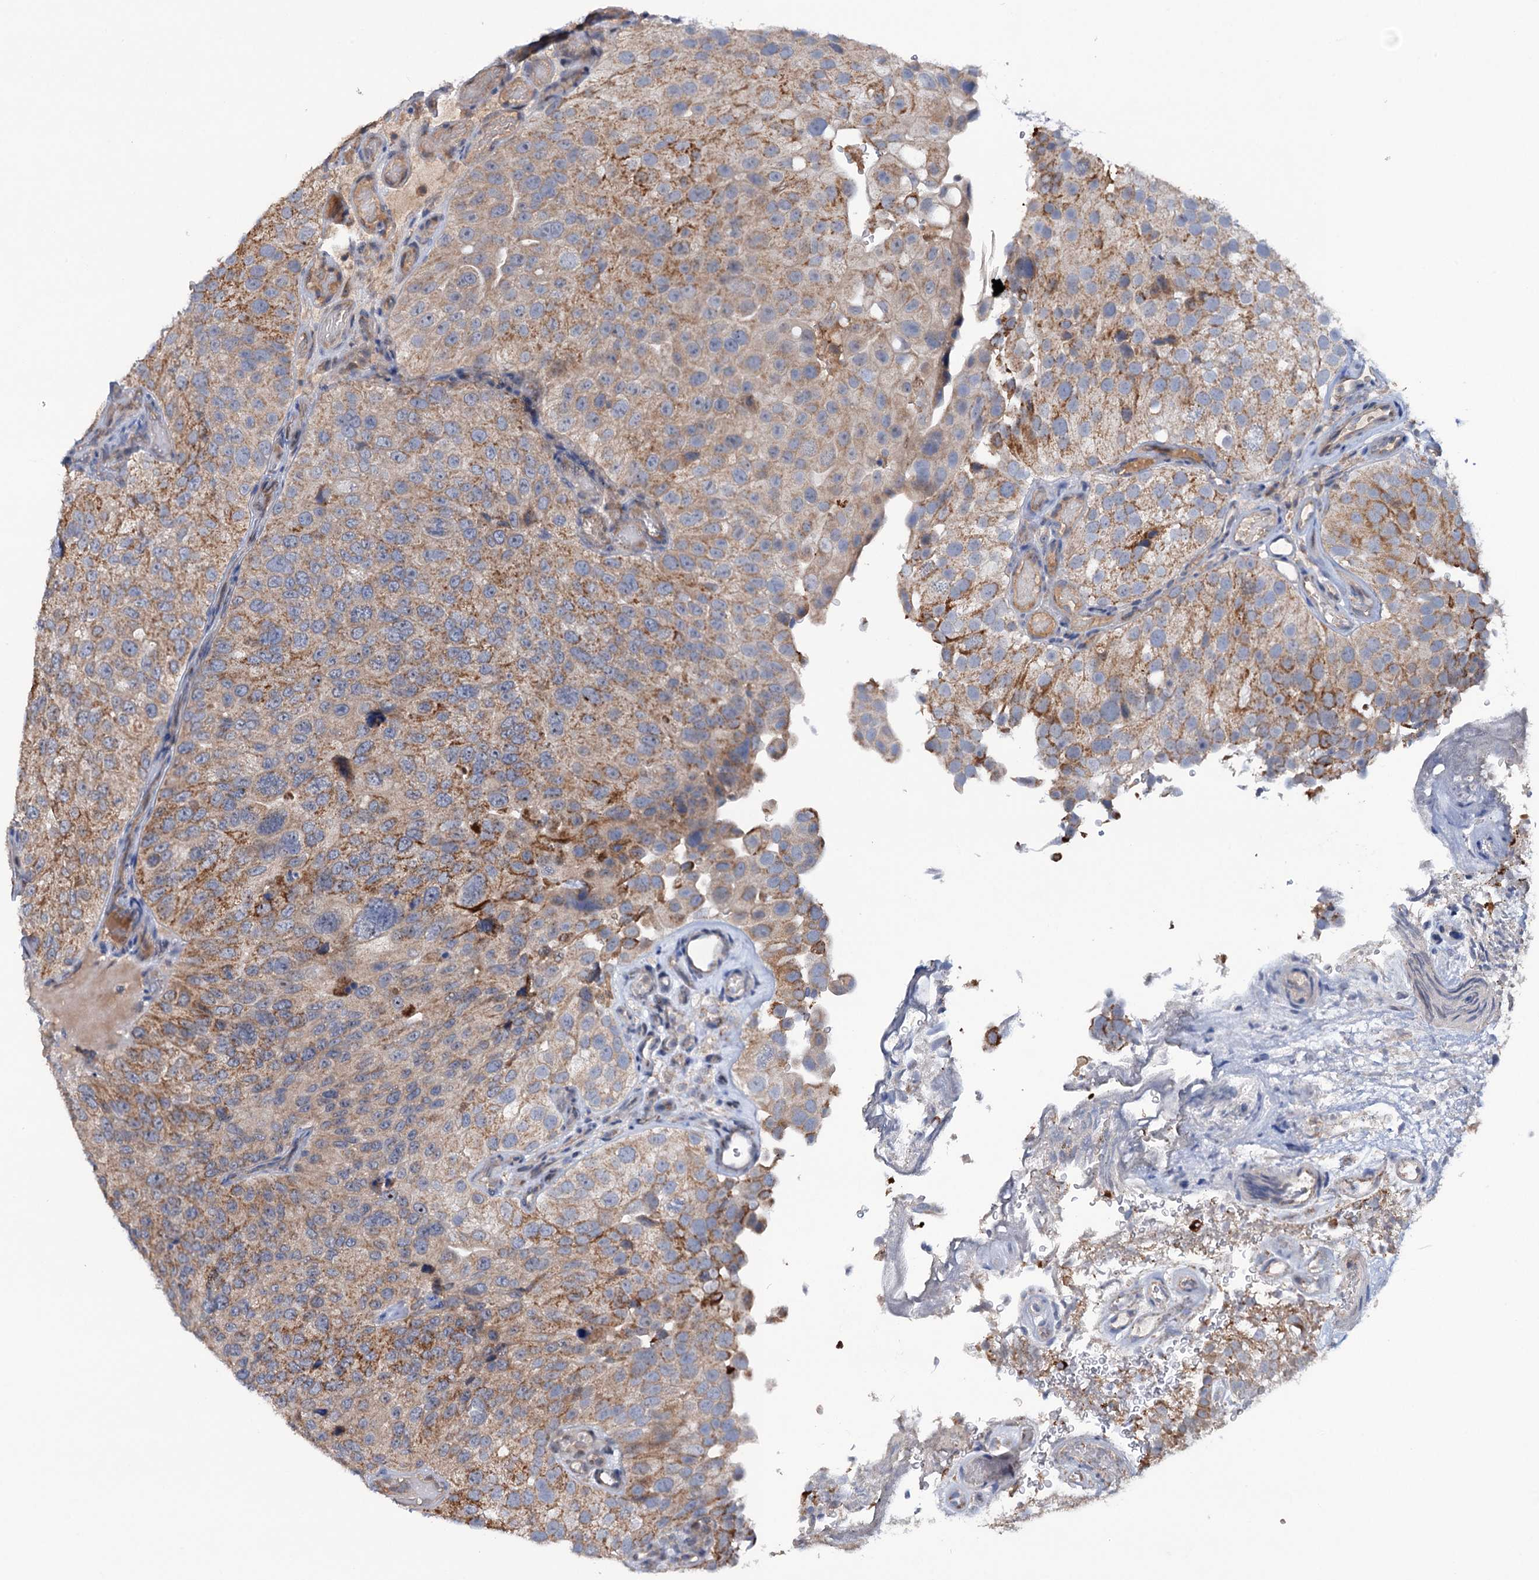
{"staining": {"intensity": "moderate", "quantity": ">75%", "location": "cytoplasmic/membranous"}, "tissue": "urothelial cancer", "cell_type": "Tumor cells", "image_type": "cancer", "snomed": [{"axis": "morphology", "description": "Urothelial carcinoma, Low grade"}, {"axis": "topography", "description": "Urinary bladder"}], "caption": "Urothelial cancer stained with DAB (3,3'-diaminobenzidine) IHC exhibits medium levels of moderate cytoplasmic/membranous expression in approximately >75% of tumor cells. (Stains: DAB in brown, nuclei in blue, Microscopy: brightfield microscopy at high magnification).", "gene": "HTR3B", "patient": {"sex": "male", "age": 78}}